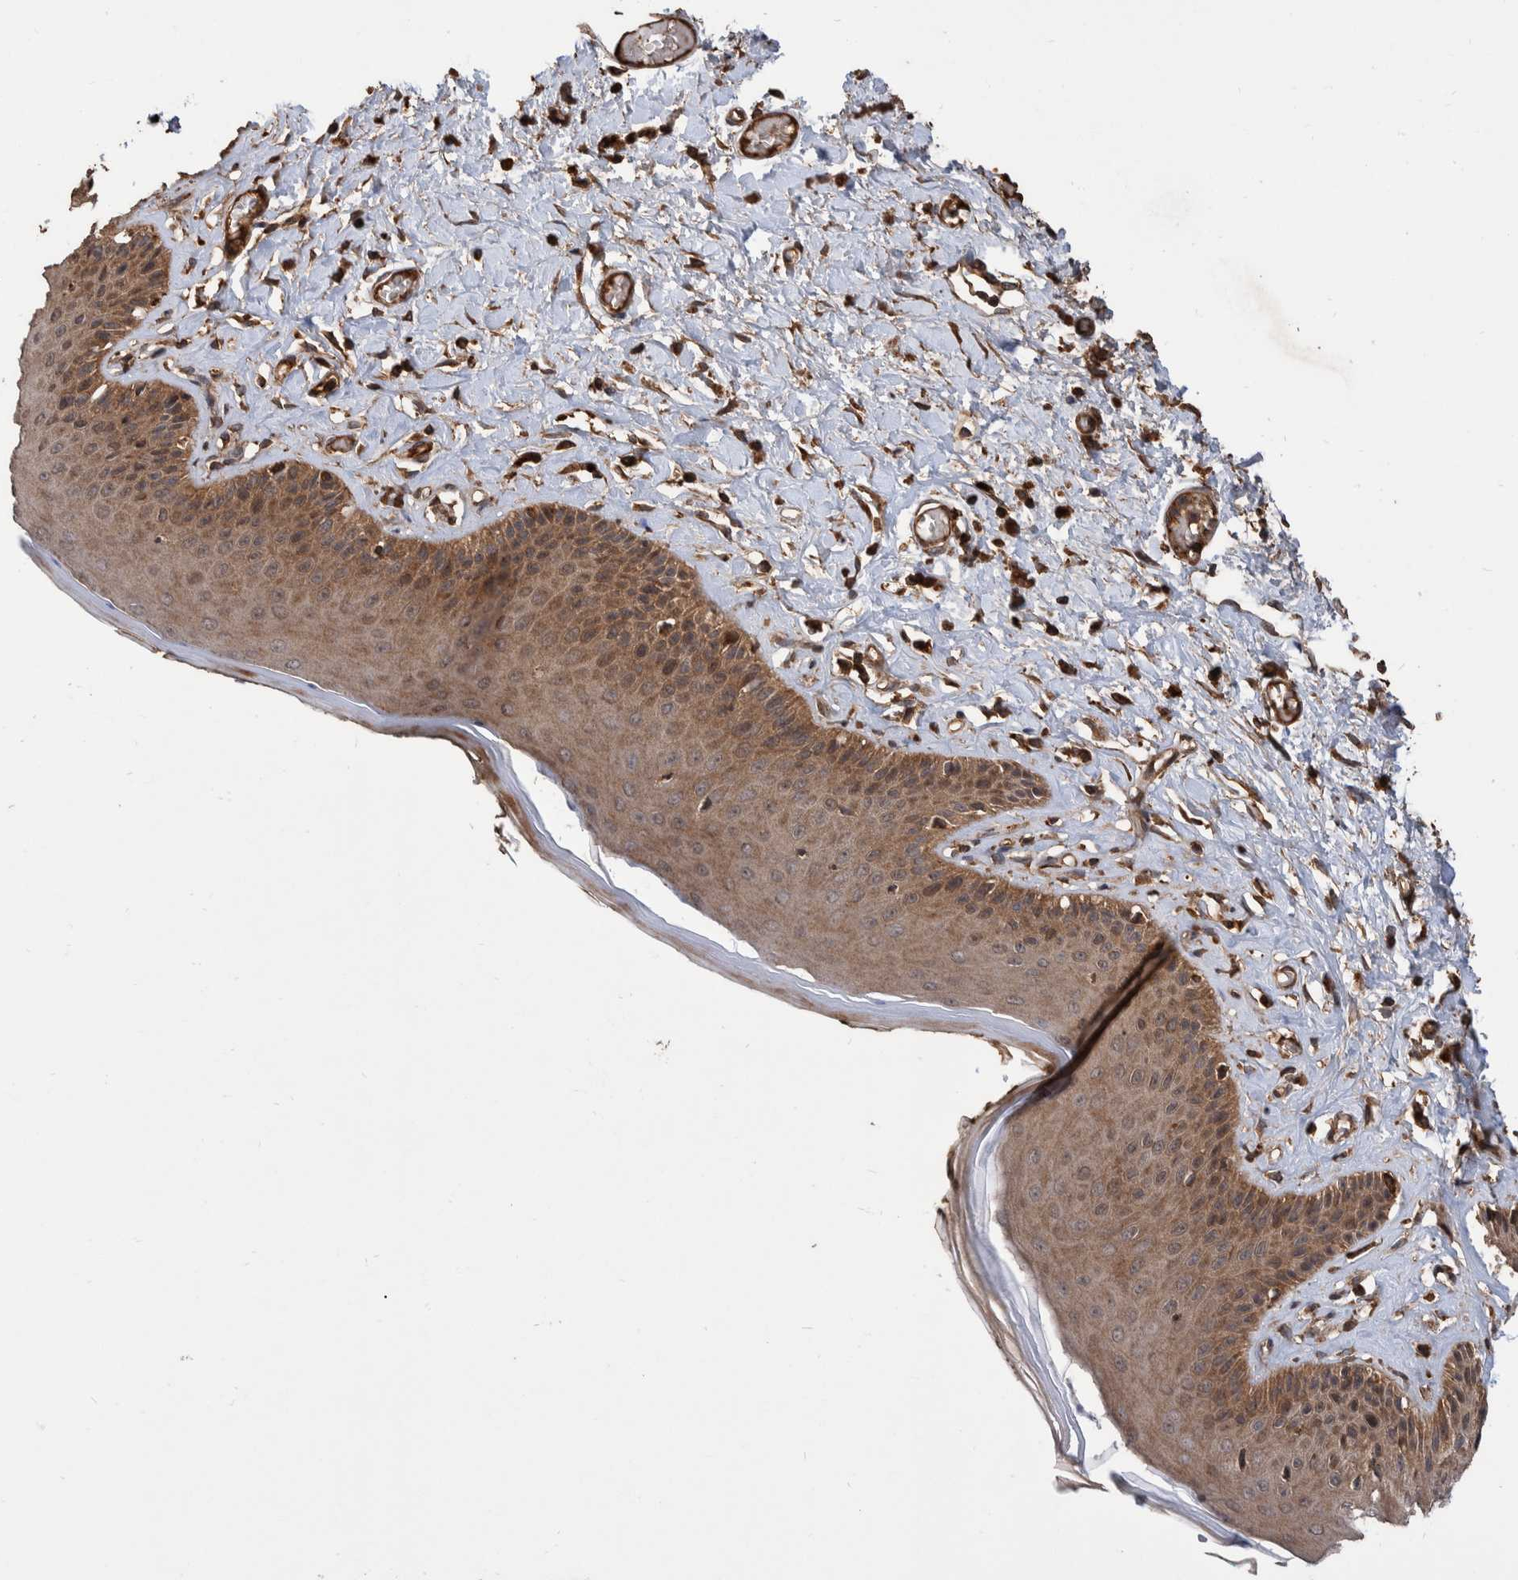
{"staining": {"intensity": "moderate", "quantity": ">75%", "location": "cytoplasmic/membranous"}, "tissue": "skin", "cell_type": "Epidermal cells", "image_type": "normal", "snomed": [{"axis": "morphology", "description": "Normal tissue, NOS"}, {"axis": "topography", "description": "Vulva"}], "caption": "IHC (DAB (3,3'-diaminobenzidine)) staining of unremarkable human skin displays moderate cytoplasmic/membranous protein staining in approximately >75% of epidermal cells.", "gene": "VBP1", "patient": {"sex": "female", "age": 73}}